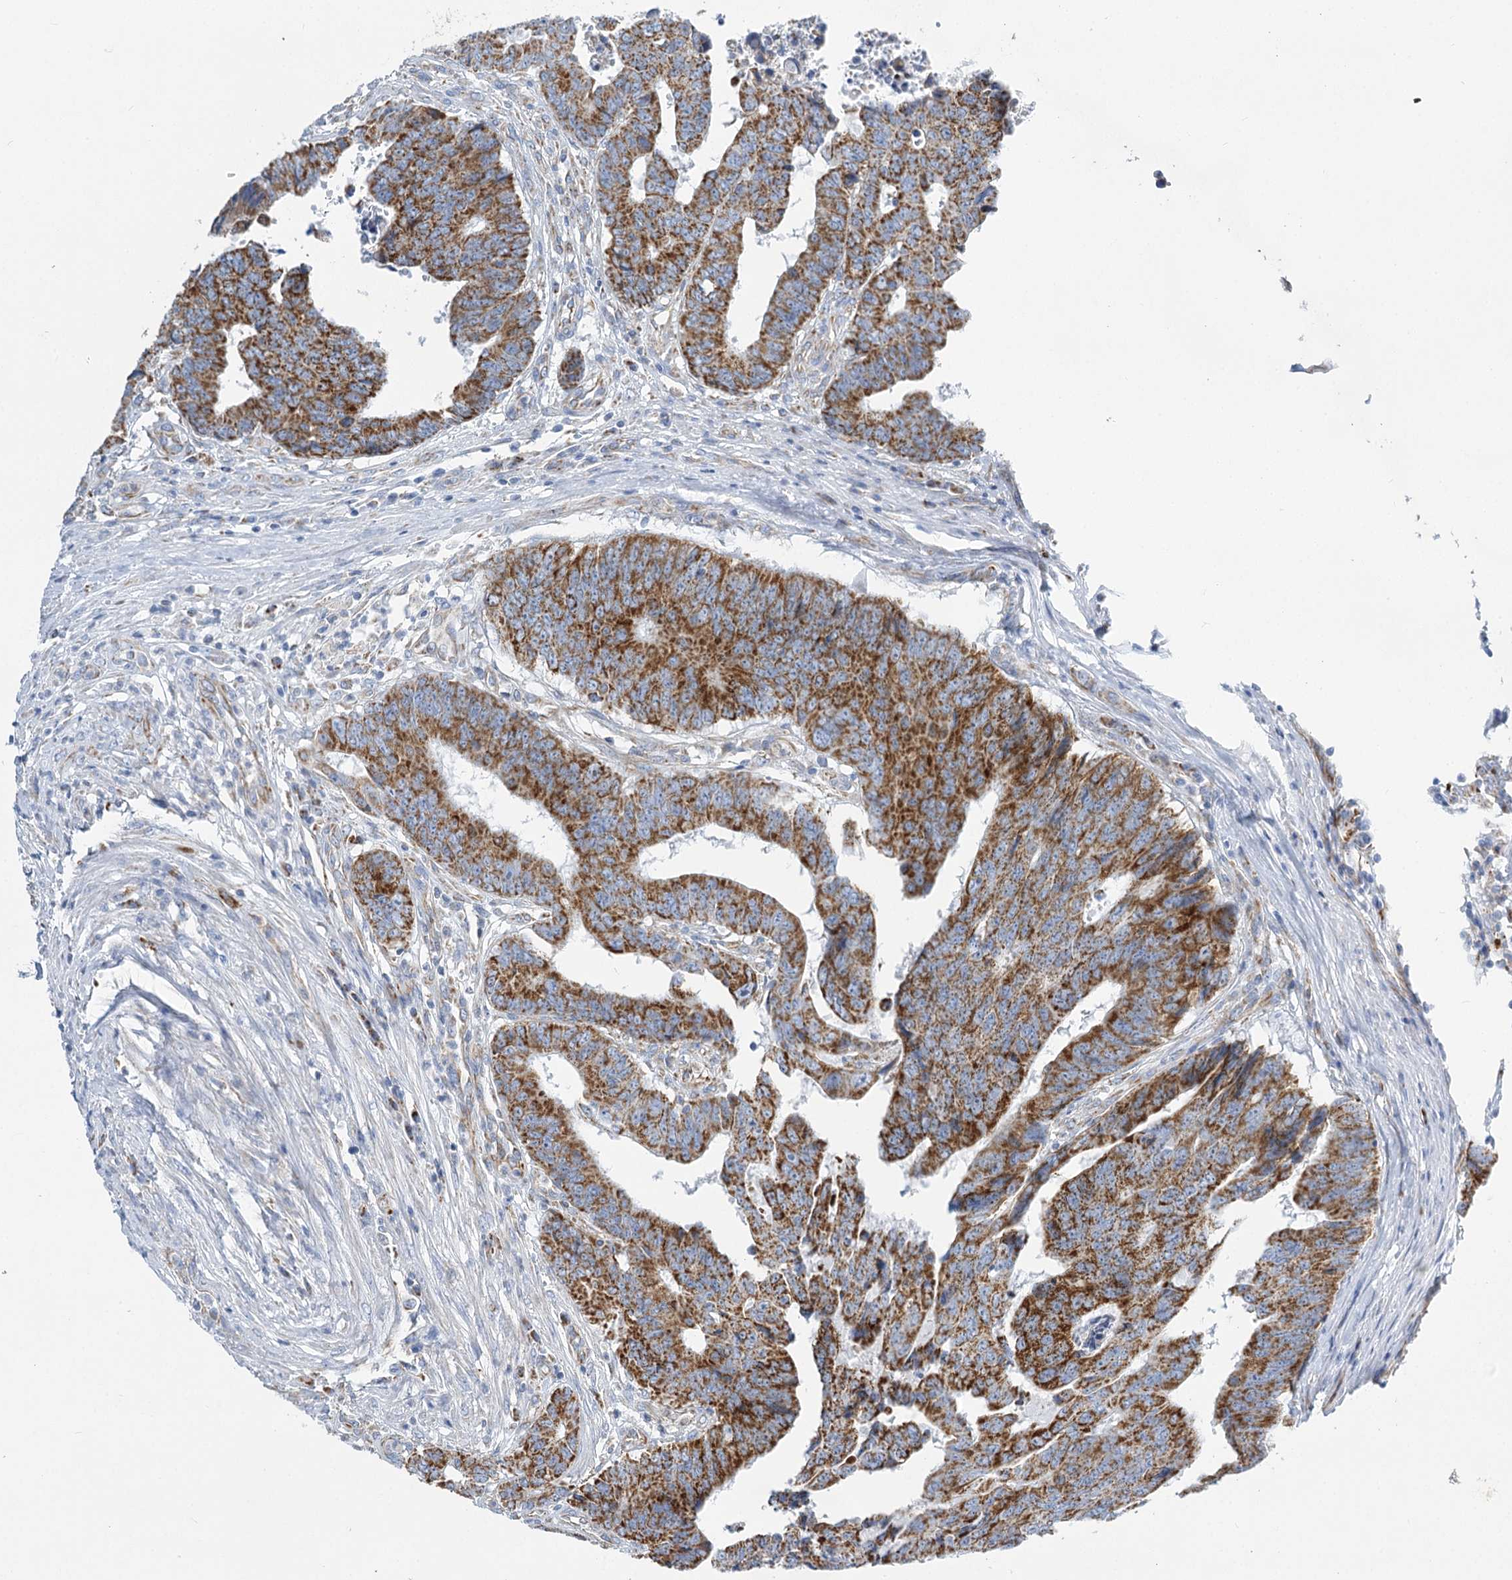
{"staining": {"intensity": "strong", "quantity": ">75%", "location": "cytoplasmic/membranous"}, "tissue": "colorectal cancer", "cell_type": "Tumor cells", "image_type": "cancer", "snomed": [{"axis": "morphology", "description": "Adenocarcinoma, NOS"}, {"axis": "topography", "description": "Rectum"}], "caption": "Human colorectal cancer (adenocarcinoma) stained with a protein marker displays strong staining in tumor cells.", "gene": "DHTKD1", "patient": {"sex": "male", "age": 84}}